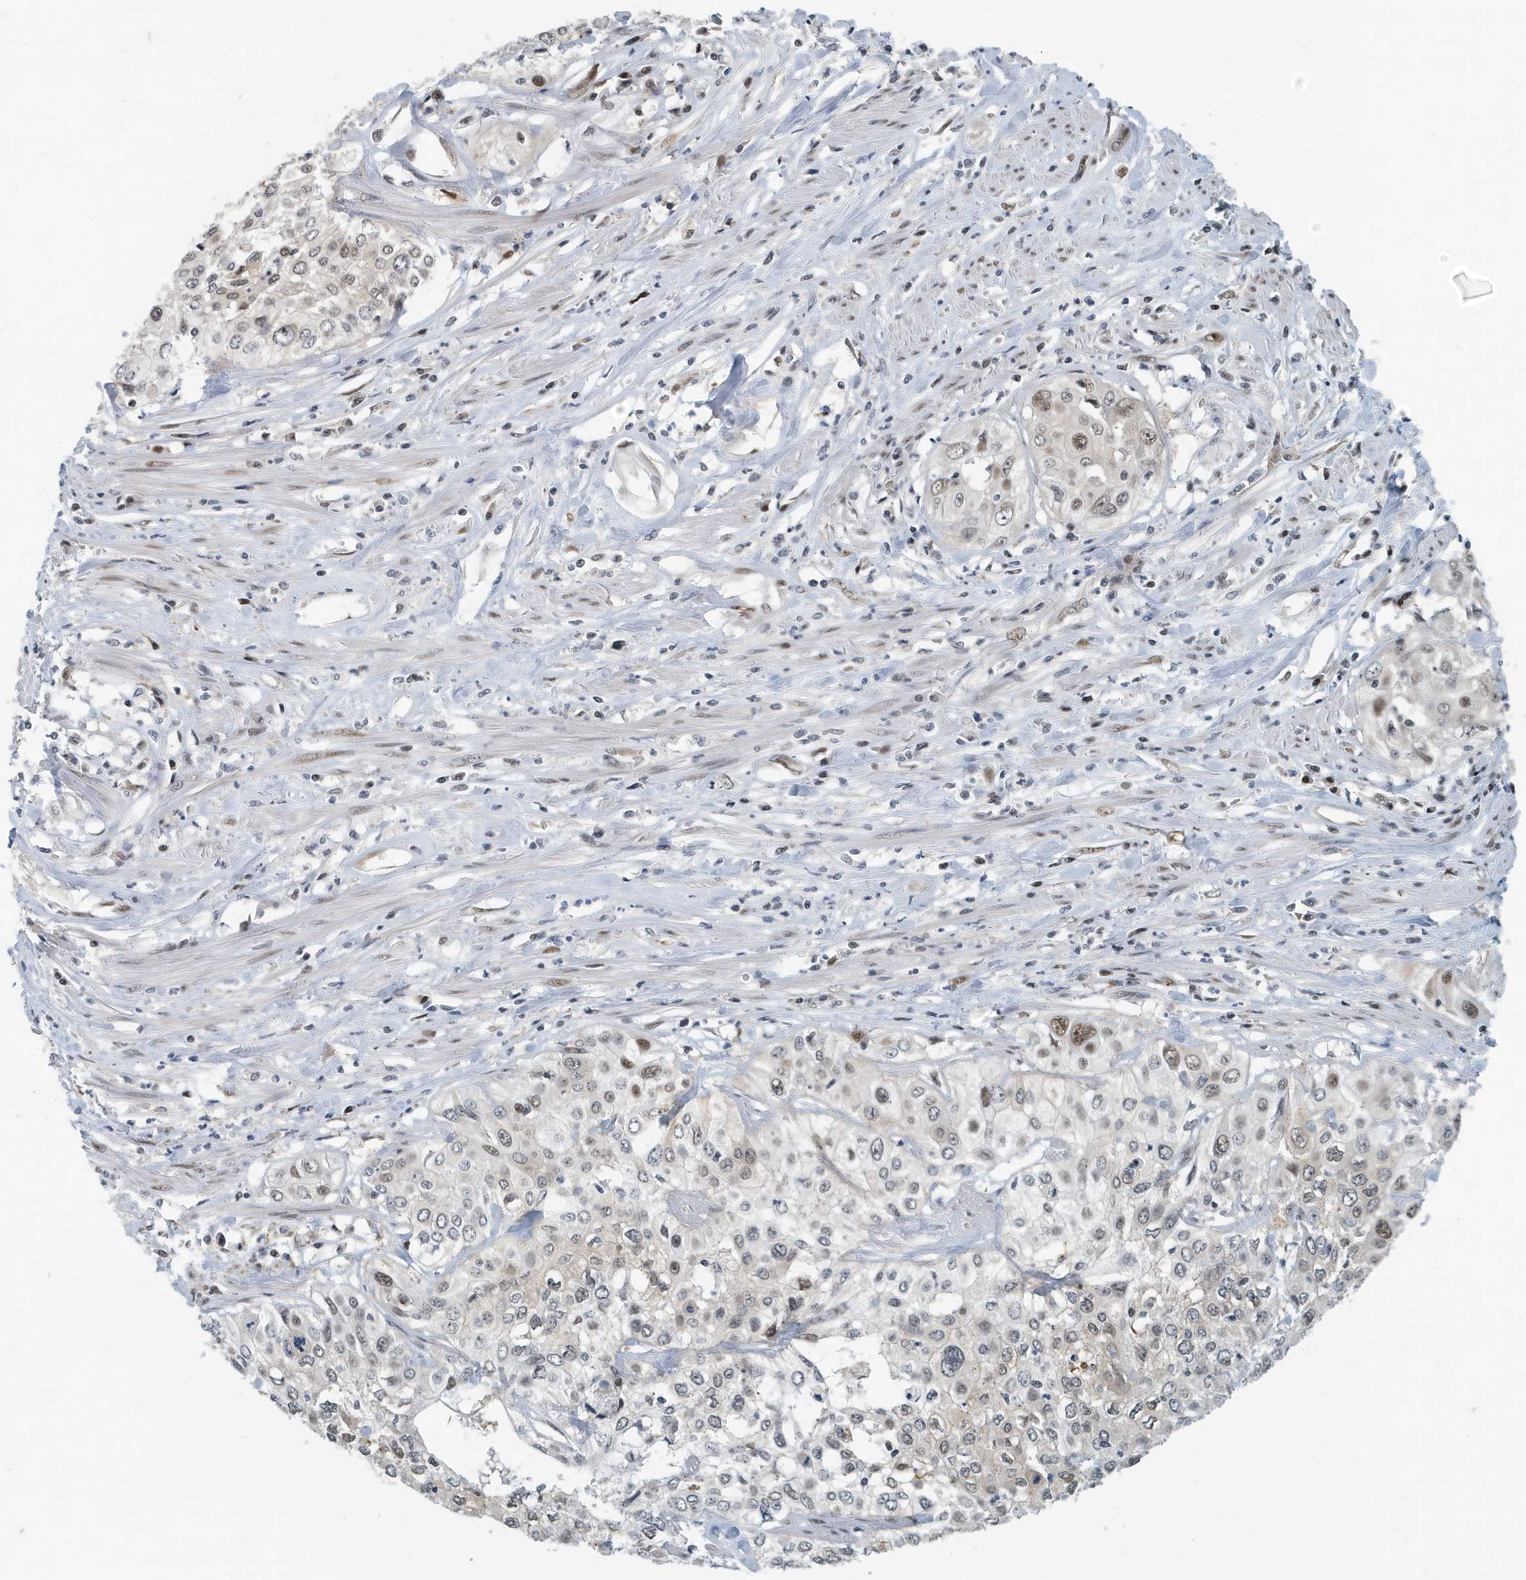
{"staining": {"intensity": "weak", "quantity": ">75%", "location": "nuclear"}, "tissue": "cervical cancer", "cell_type": "Tumor cells", "image_type": "cancer", "snomed": [{"axis": "morphology", "description": "Squamous cell carcinoma, NOS"}, {"axis": "topography", "description": "Cervix"}], "caption": "Immunohistochemistry of human cervical cancer displays low levels of weak nuclear staining in about >75% of tumor cells.", "gene": "KIF15", "patient": {"sex": "female", "age": 31}}